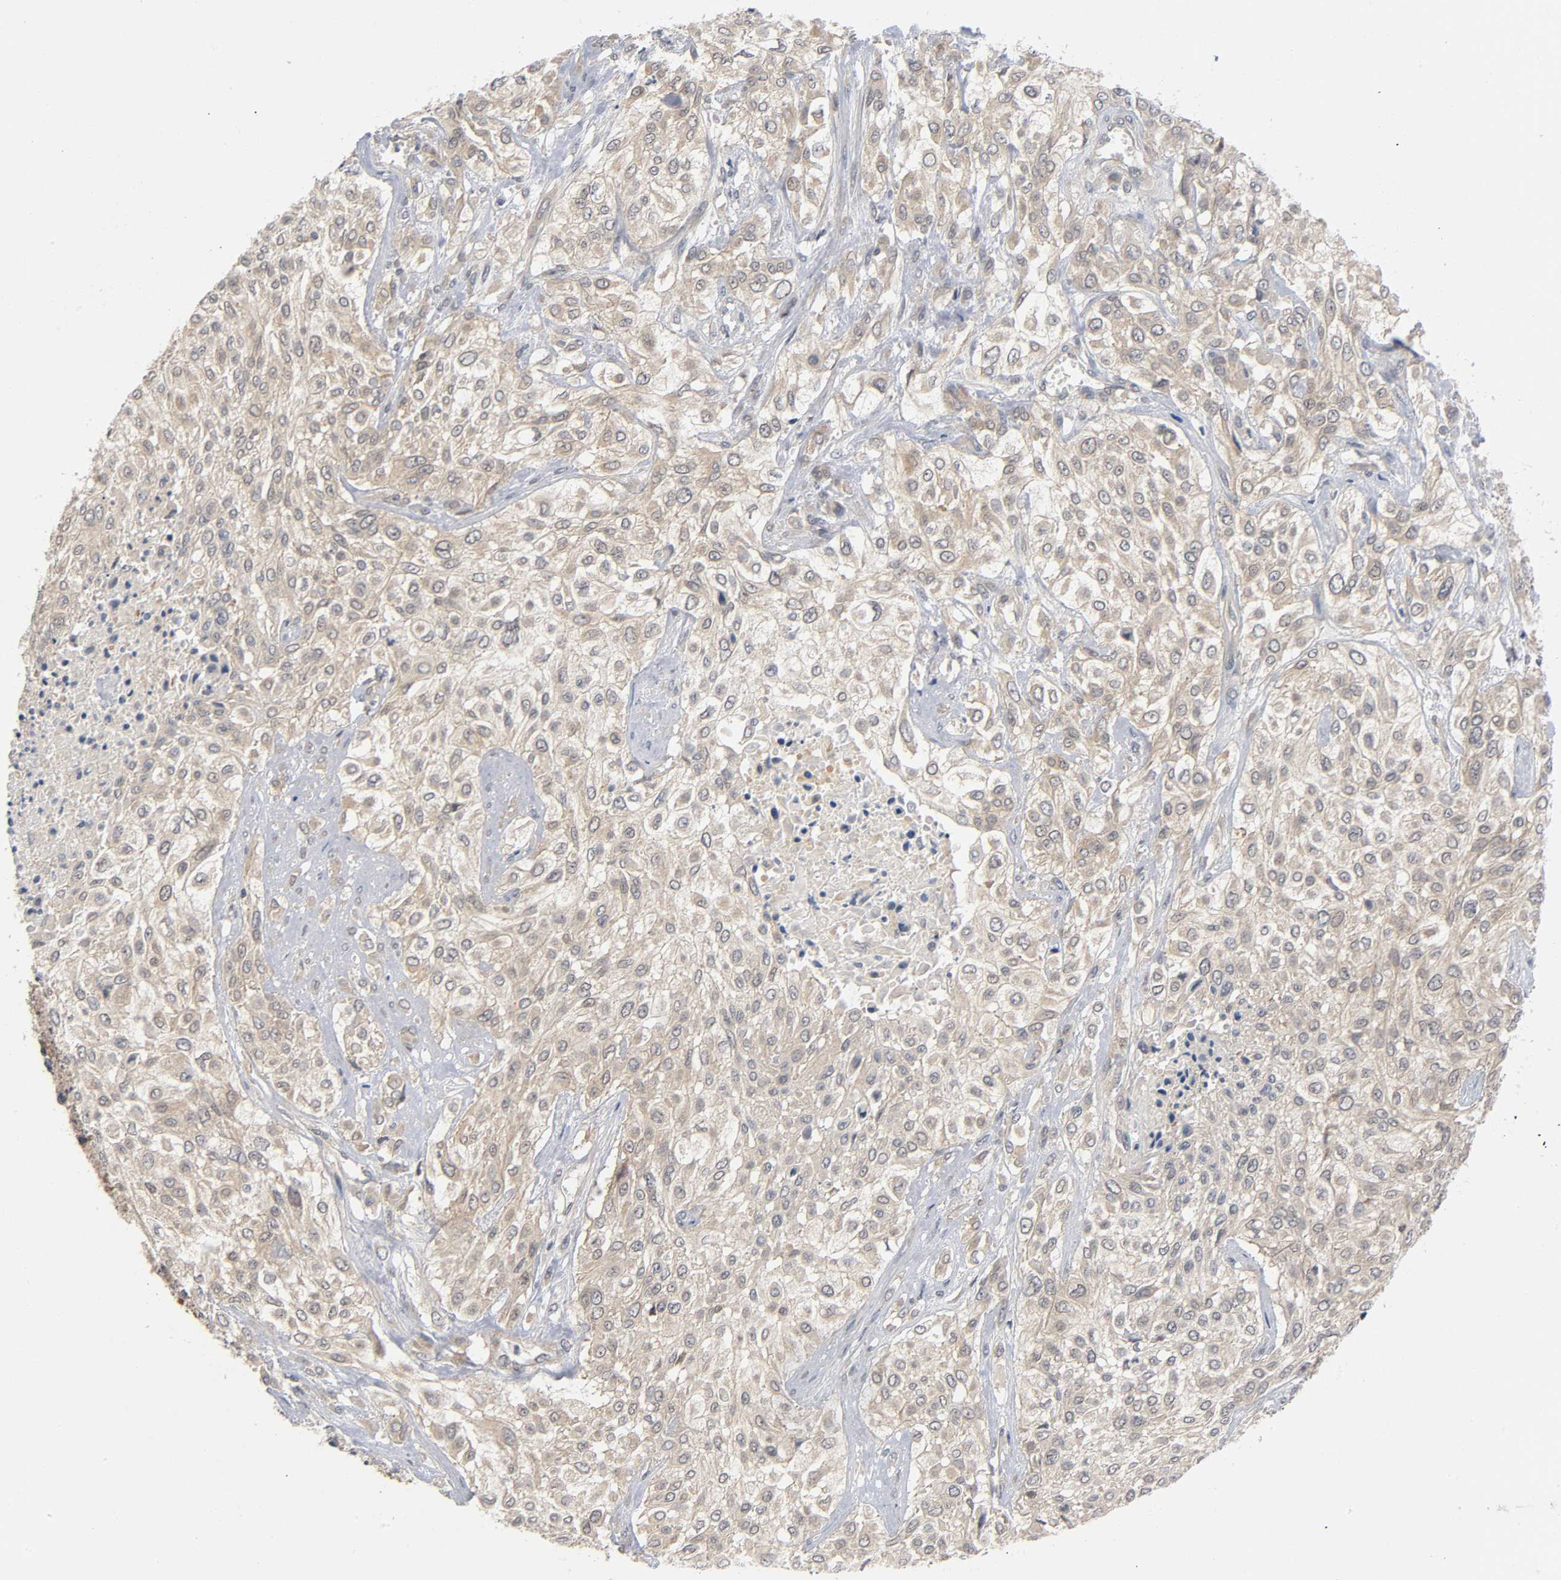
{"staining": {"intensity": "moderate", "quantity": ">75%", "location": "cytoplasmic/membranous"}, "tissue": "urothelial cancer", "cell_type": "Tumor cells", "image_type": "cancer", "snomed": [{"axis": "morphology", "description": "Urothelial carcinoma, High grade"}, {"axis": "topography", "description": "Urinary bladder"}], "caption": "Tumor cells reveal medium levels of moderate cytoplasmic/membranous positivity in approximately >75% of cells in human urothelial cancer.", "gene": "MAPK8", "patient": {"sex": "male", "age": 57}}